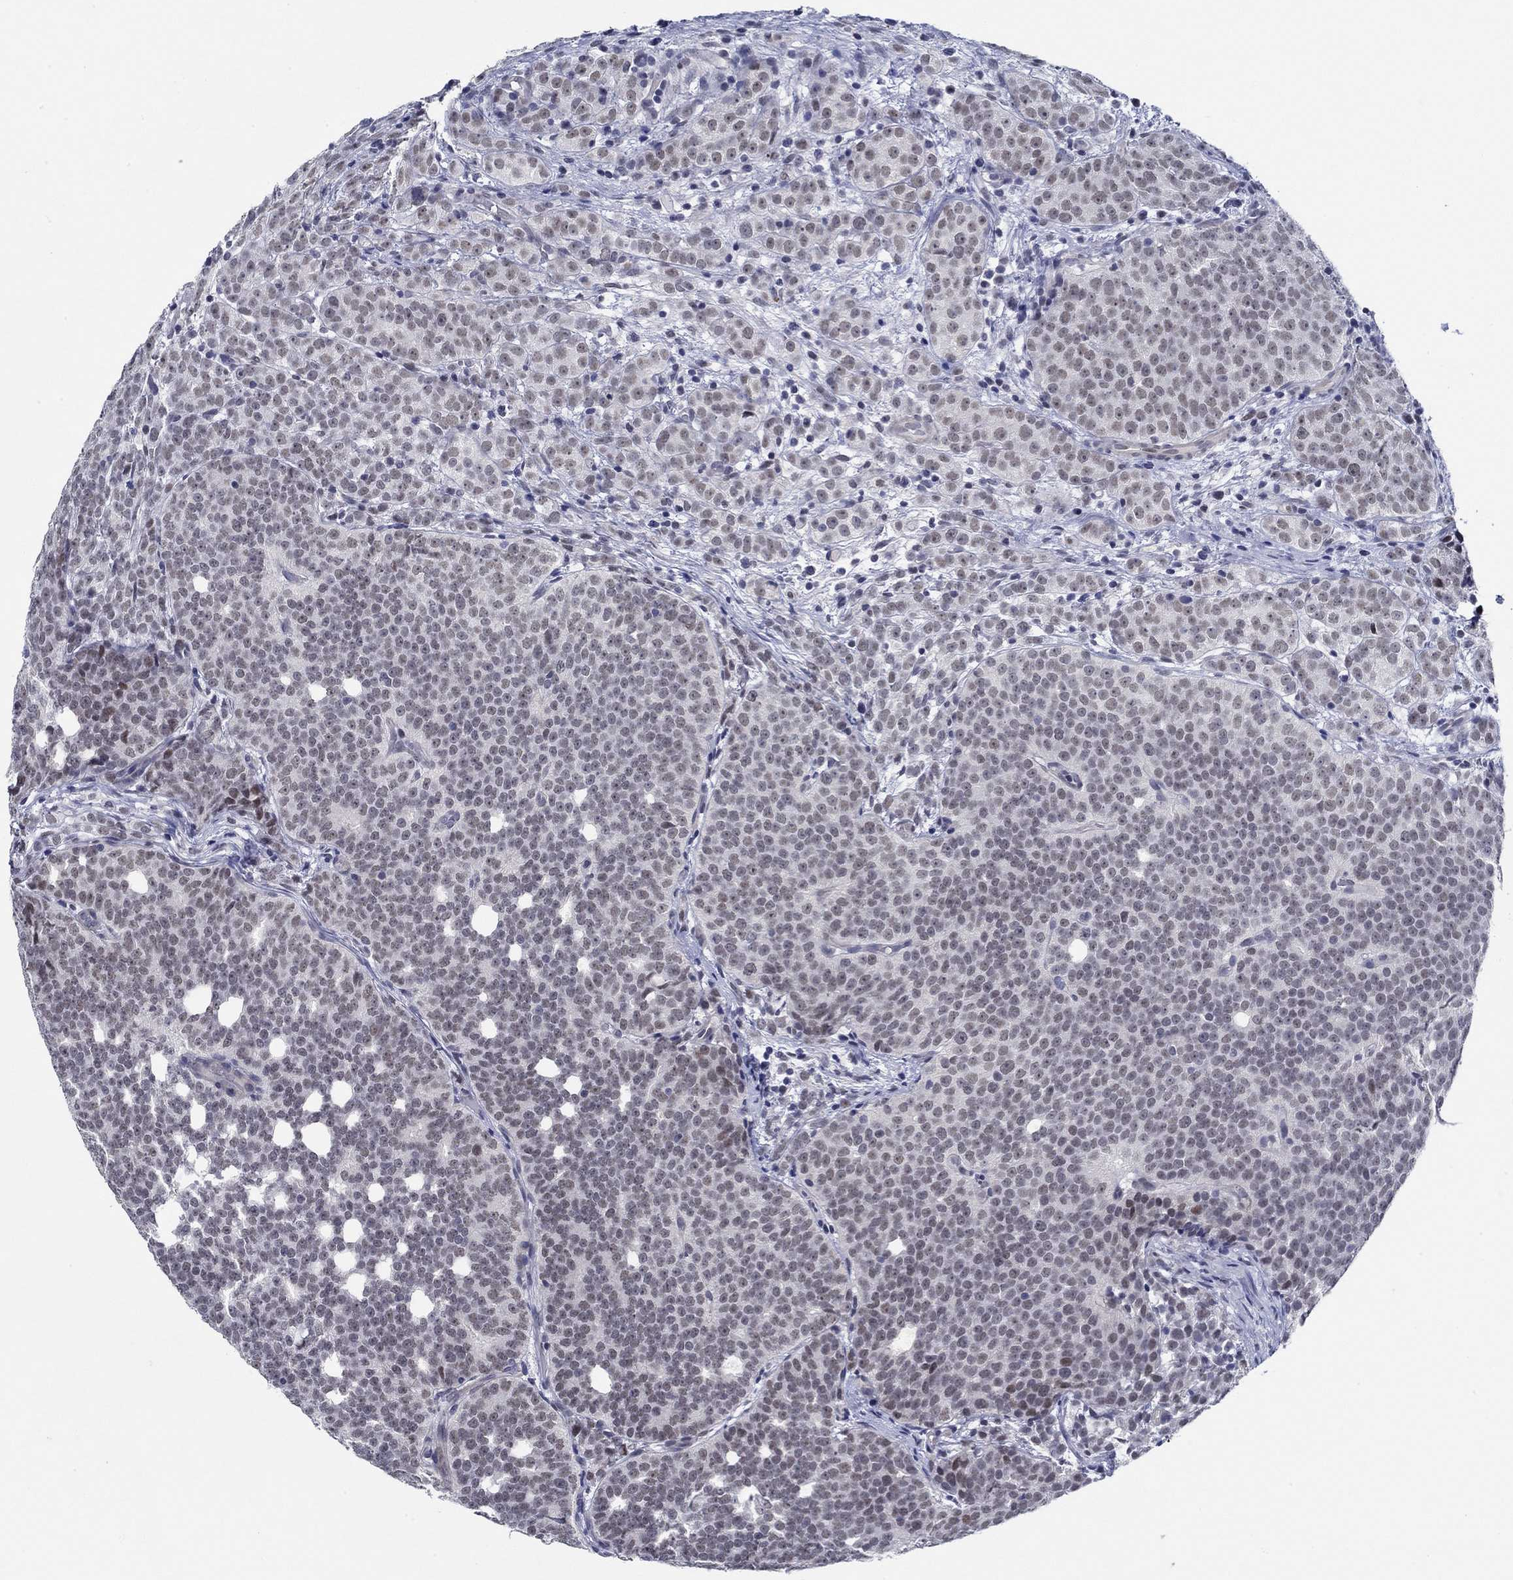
{"staining": {"intensity": "negative", "quantity": "none", "location": "none"}, "tissue": "prostate cancer", "cell_type": "Tumor cells", "image_type": "cancer", "snomed": [{"axis": "morphology", "description": "Adenocarcinoma, High grade"}, {"axis": "topography", "description": "Prostate"}], "caption": "Tumor cells are negative for brown protein staining in prostate cancer.", "gene": "SLC34A1", "patient": {"sex": "male", "age": 53}}